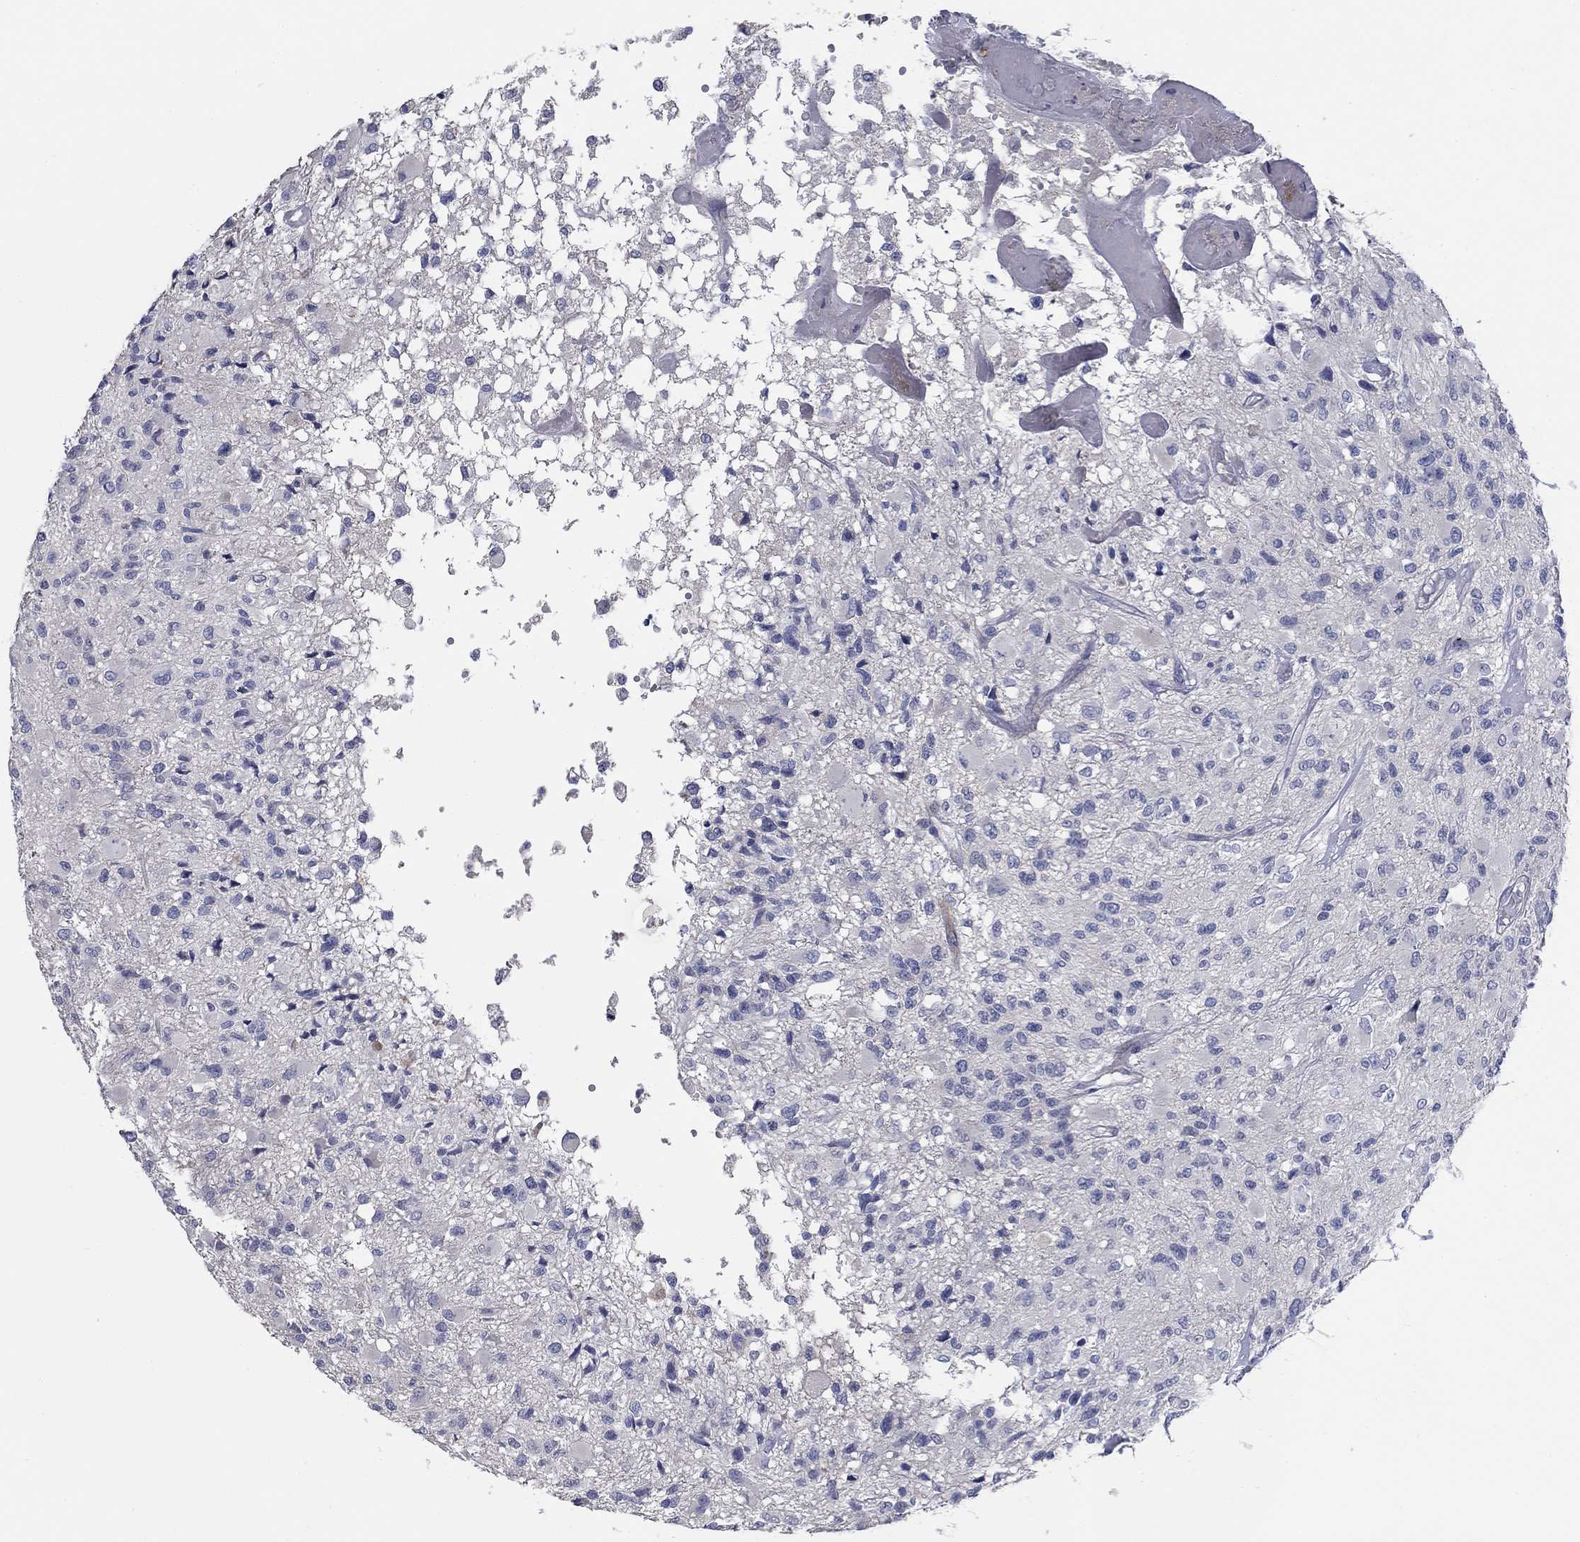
{"staining": {"intensity": "negative", "quantity": "none", "location": "none"}, "tissue": "glioma", "cell_type": "Tumor cells", "image_type": "cancer", "snomed": [{"axis": "morphology", "description": "Glioma, malignant, High grade"}, {"axis": "topography", "description": "Brain"}], "caption": "Immunohistochemistry image of neoplastic tissue: human malignant glioma (high-grade) stained with DAB (3,3'-diaminobenzidine) demonstrates no significant protein positivity in tumor cells.", "gene": "TMEM249", "patient": {"sex": "female", "age": 63}}